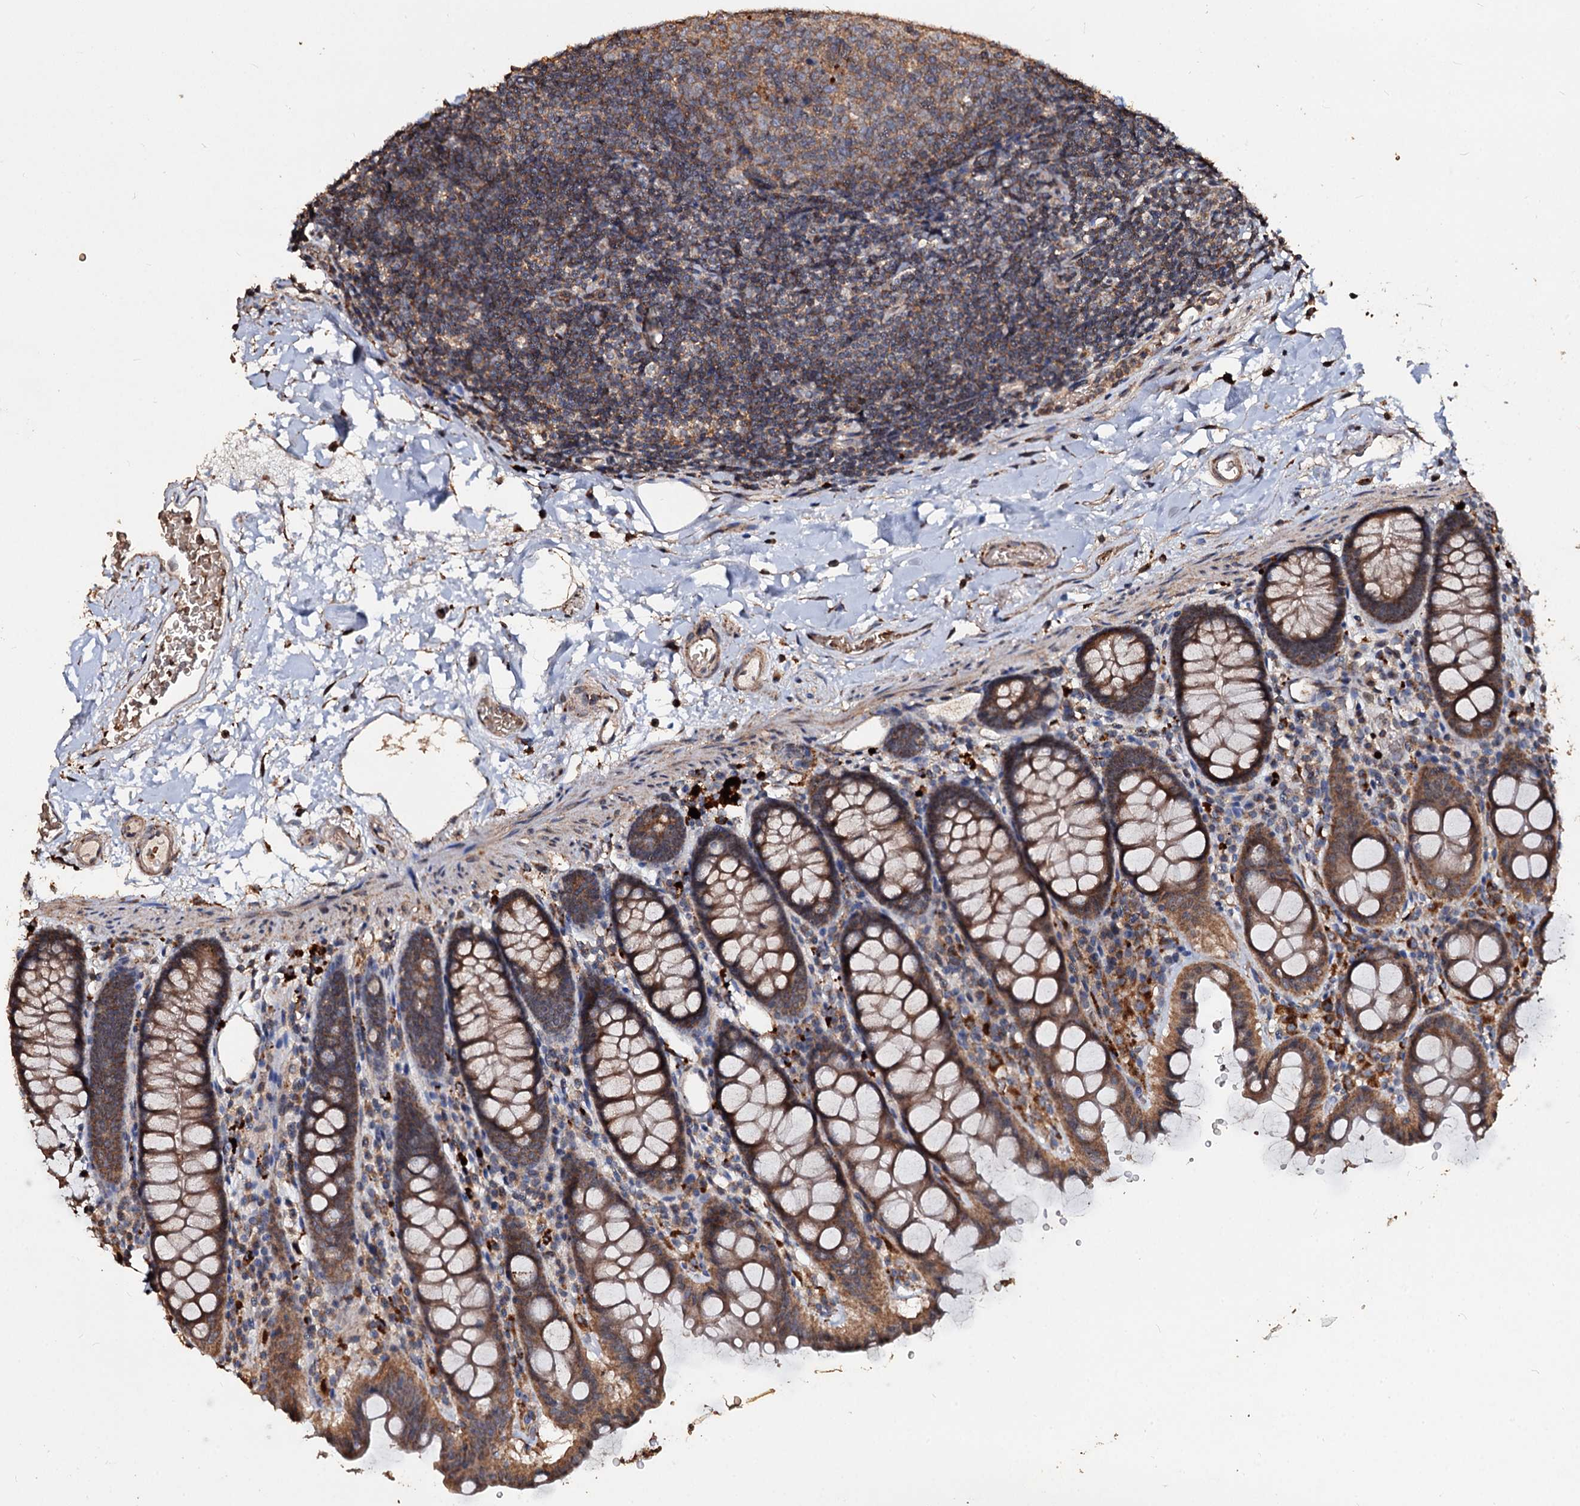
{"staining": {"intensity": "moderate", "quantity": "25%-75%", "location": "cytoplasmic/membranous"}, "tissue": "colon", "cell_type": "Endothelial cells", "image_type": "normal", "snomed": [{"axis": "morphology", "description": "Normal tissue, NOS"}, {"axis": "topography", "description": "Colon"}], "caption": "Endothelial cells demonstrate medium levels of moderate cytoplasmic/membranous expression in approximately 25%-75% of cells in benign colon.", "gene": "NOTCH2NLA", "patient": {"sex": "male", "age": 75}}